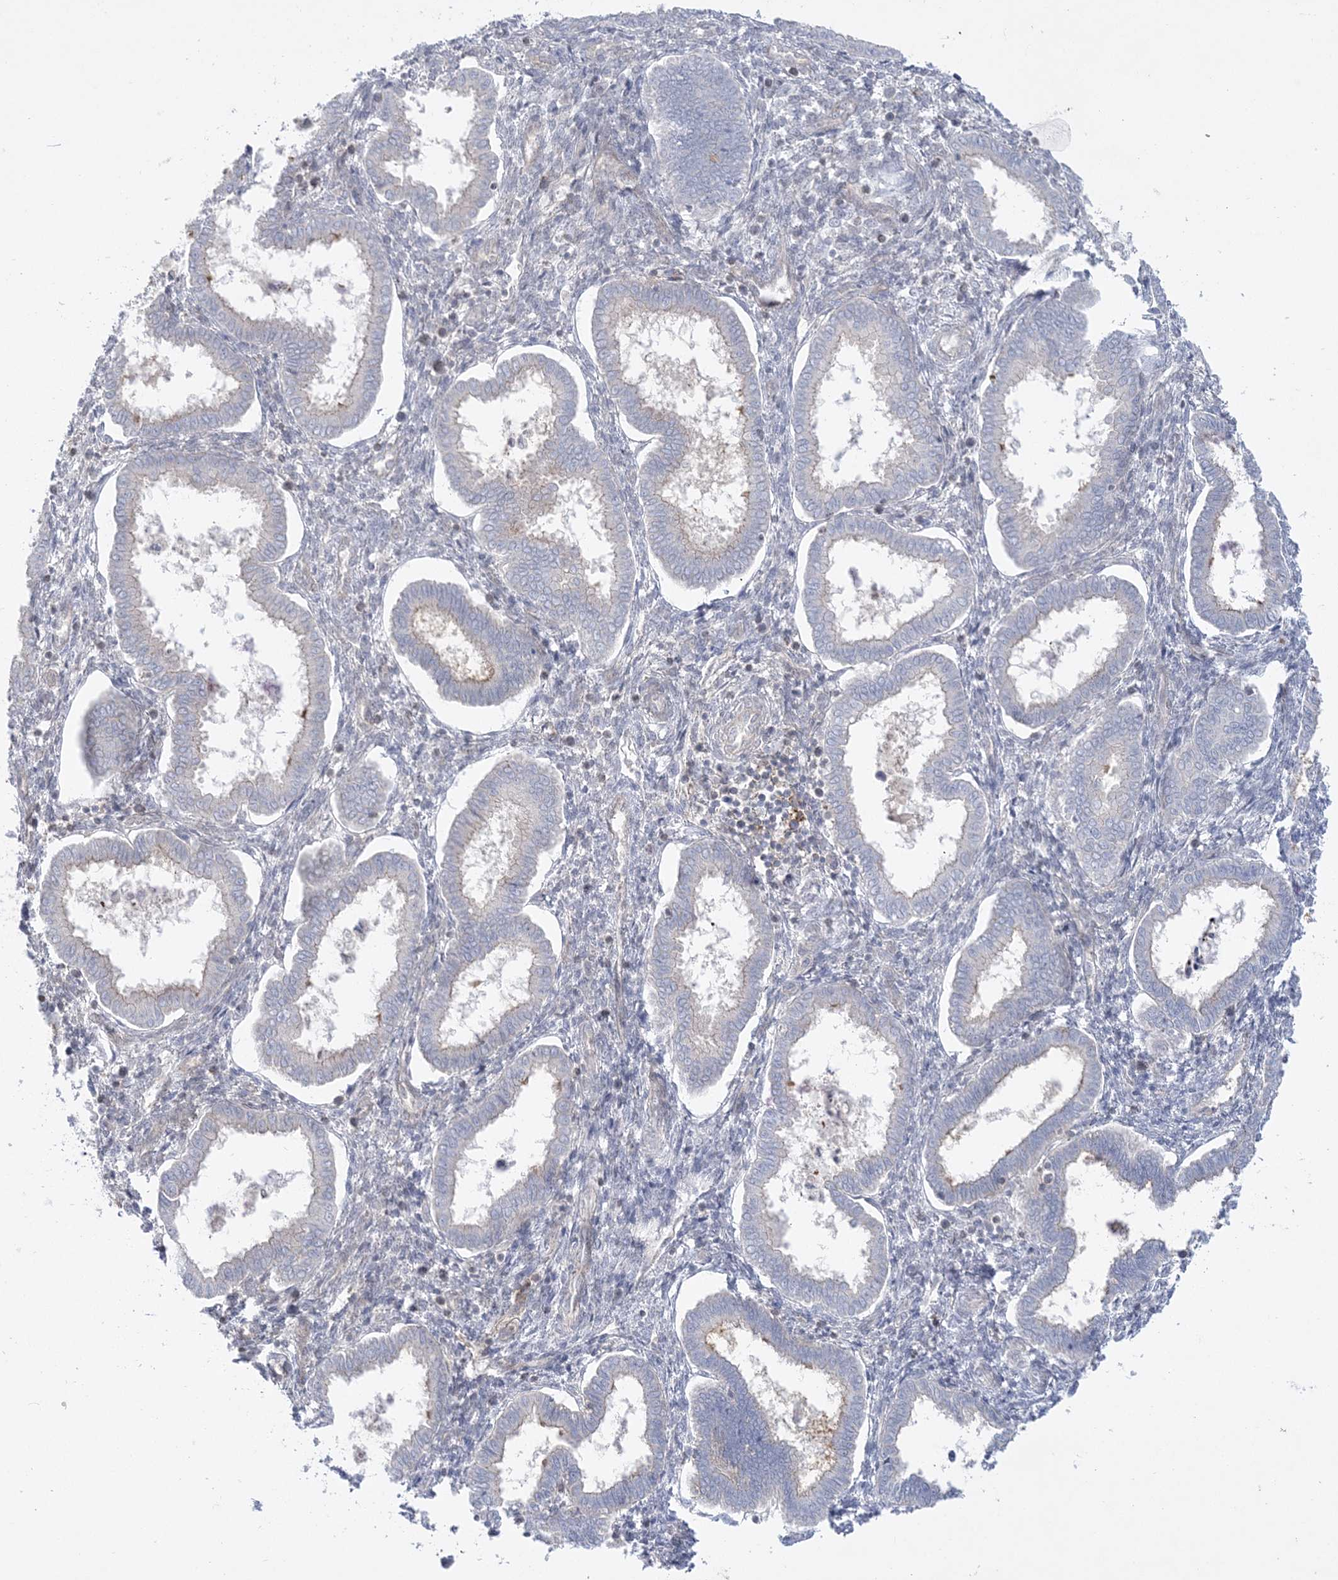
{"staining": {"intensity": "negative", "quantity": "none", "location": "none"}, "tissue": "endometrium", "cell_type": "Cells in endometrial stroma", "image_type": "normal", "snomed": [{"axis": "morphology", "description": "Normal tissue, NOS"}, {"axis": "topography", "description": "Endometrium"}], "caption": "IHC of benign human endometrium reveals no expression in cells in endometrial stroma. (DAB (3,3'-diaminobenzidine) immunohistochemistry visualized using brightfield microscopy, high magnification).", "gene": "ADAMTS12", "patient": {"sex": "female", "age": 24}}